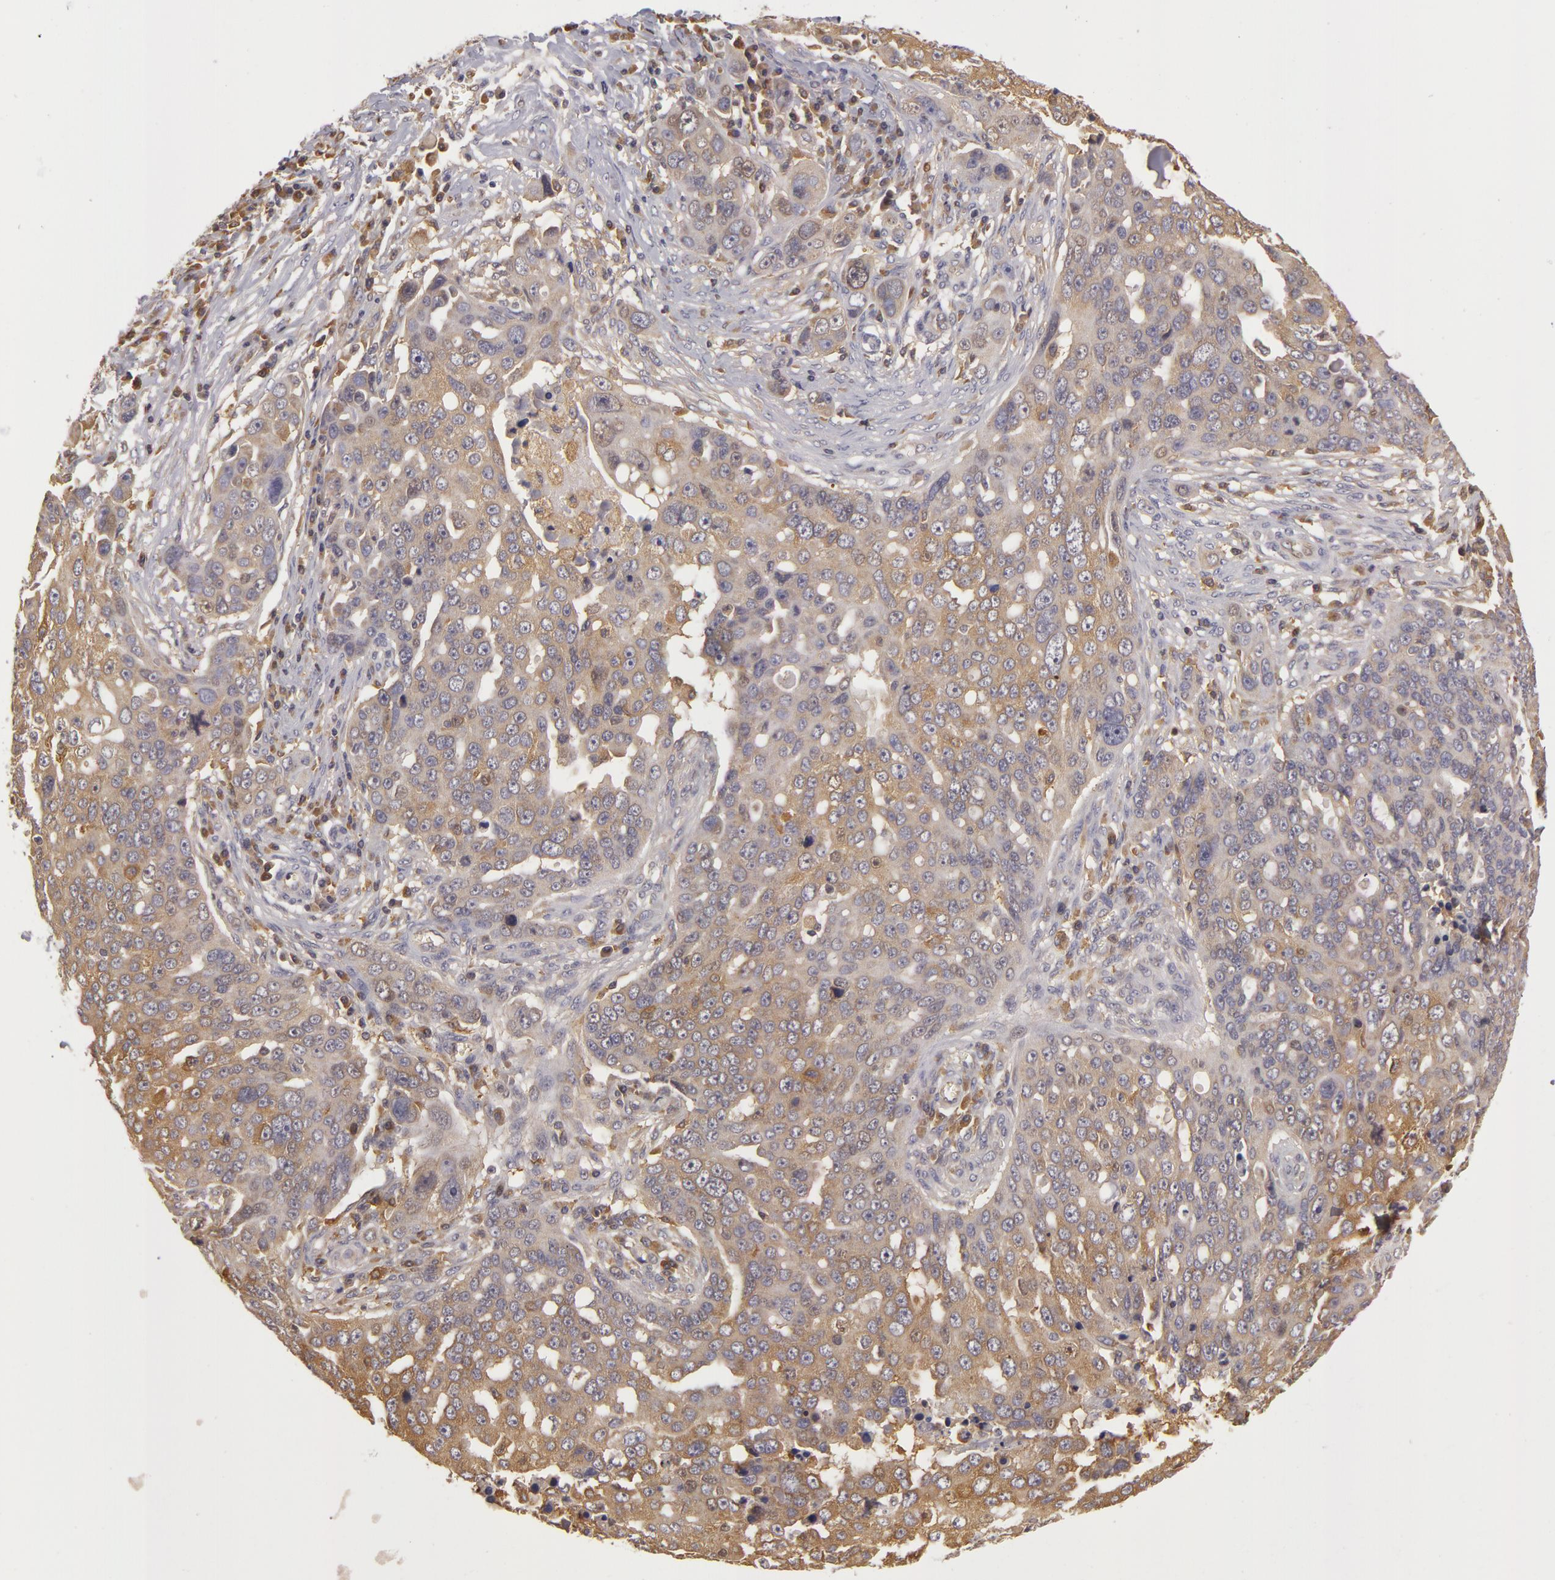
{"staining": {"intensity": "weak", "quantity": "25%-75%", "location": "nuclear"}, "tissue": "ovarian cancer", "cell_type": "Tumor cells", "image_type": "cancer", "snomed": [{"axis": "morphology", "description": "Carcinoma, endometroid"}, {"axis": "topography", "description": "Ovary"}], "caption": "Brown immunohistochemical staining in human ovarian endometroid carcinoma demonstrates weak nuclear expression in about 25%-75% of tumor cells. (Brightfield microscopy of DAB IHC at high magnification).", "gene": "ZNF229", "patient": {"sex": "female", "age": 75}}